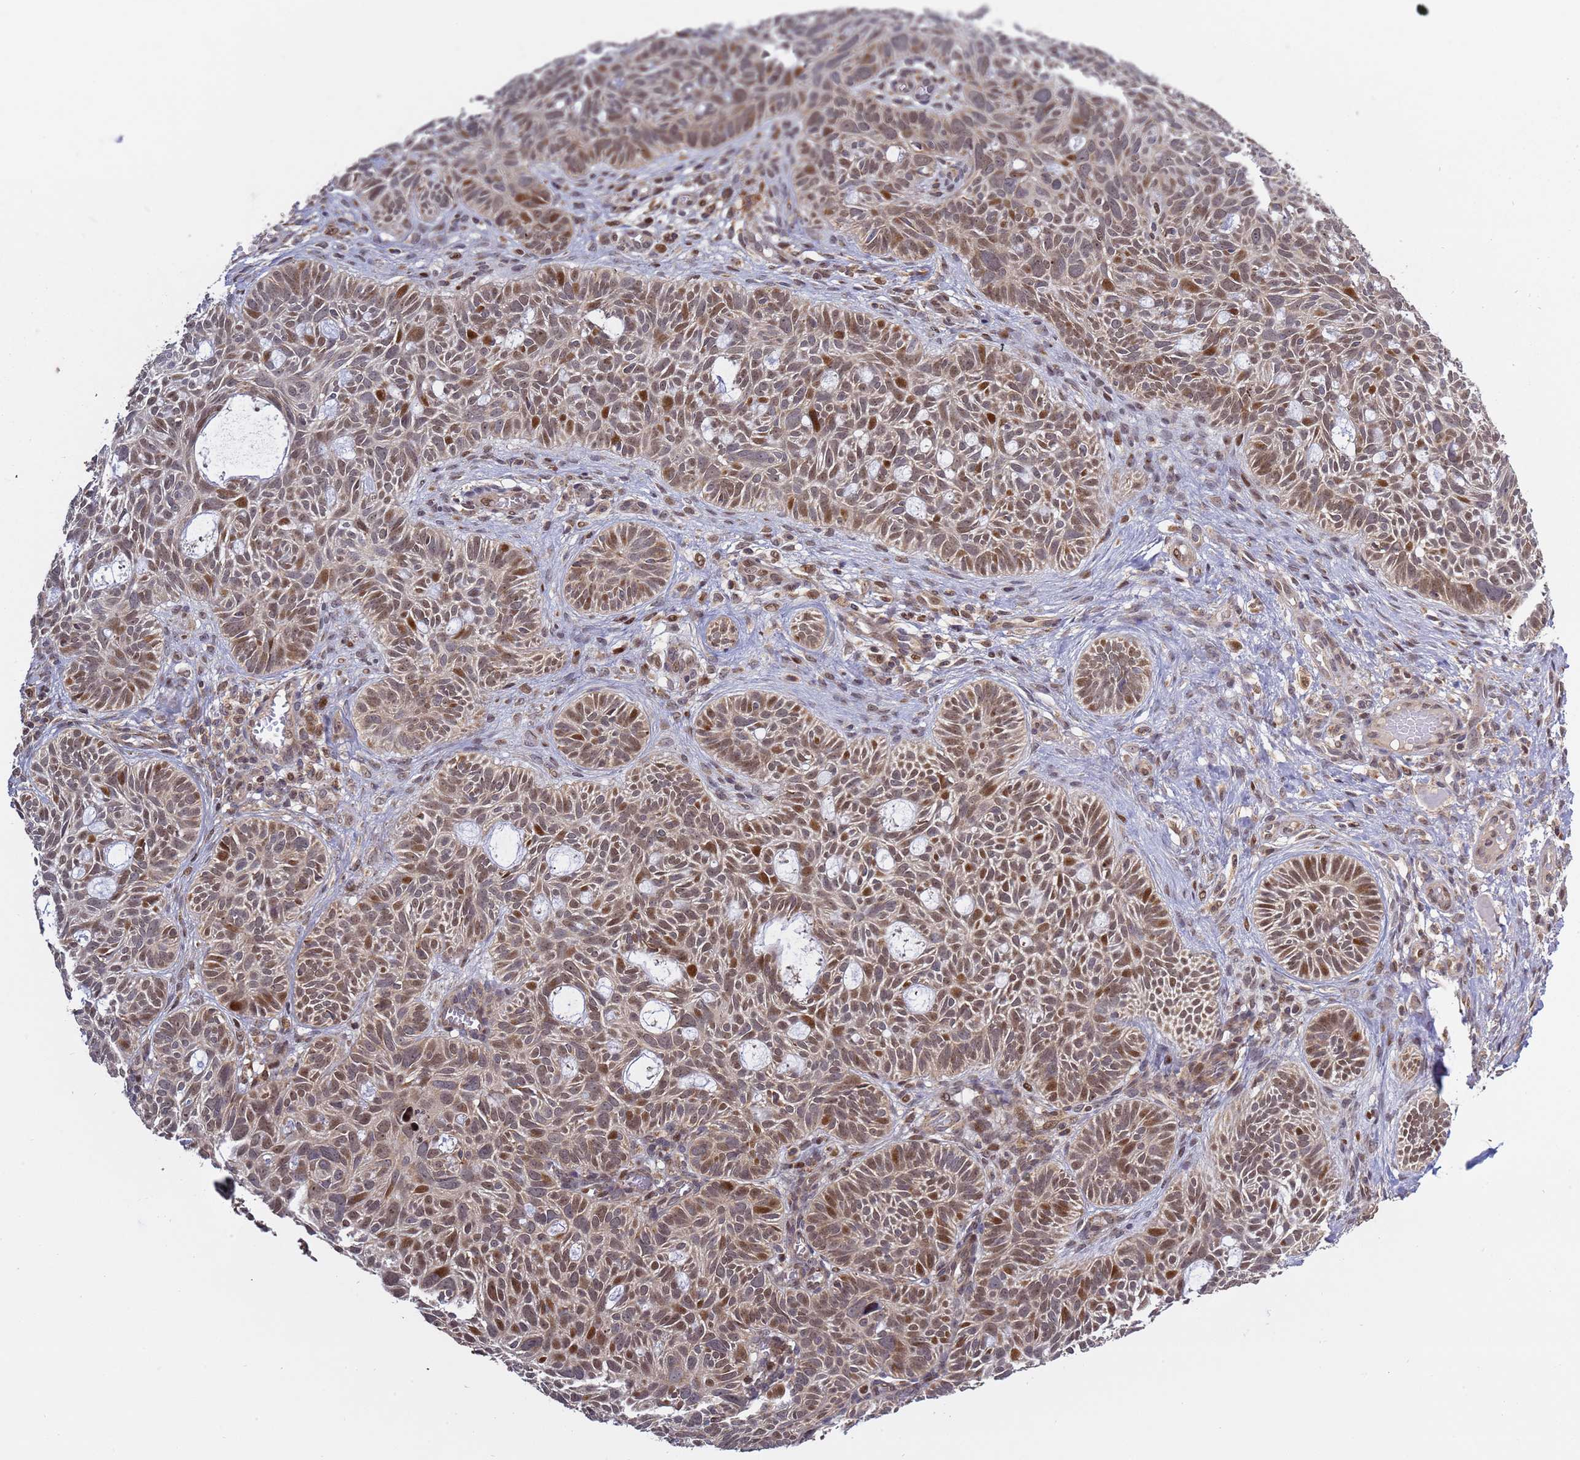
{"staining": {"intensity": "moderate", "quantity": ">75%", "location": "cytoplasmic/membranous,nuclear"}, "tissue": "skin cancer", "cell_type": "Tumor cells", "image_type": "cancer", "snomed": [{"axis": "morphology", "description": "Basal cell carcinoma"}, {"axis": "topography", "description": "Skin"}], "caption": "Skin cancer stained for a protein demonstrates moderate cytoplasmic/membranous and nuclear positivity in tumor cells. (DAB = brown stain, brightfield microscopy at high magnification).", "gene": "RCOR2", "patient": {"sex": "male", "age": 69}}